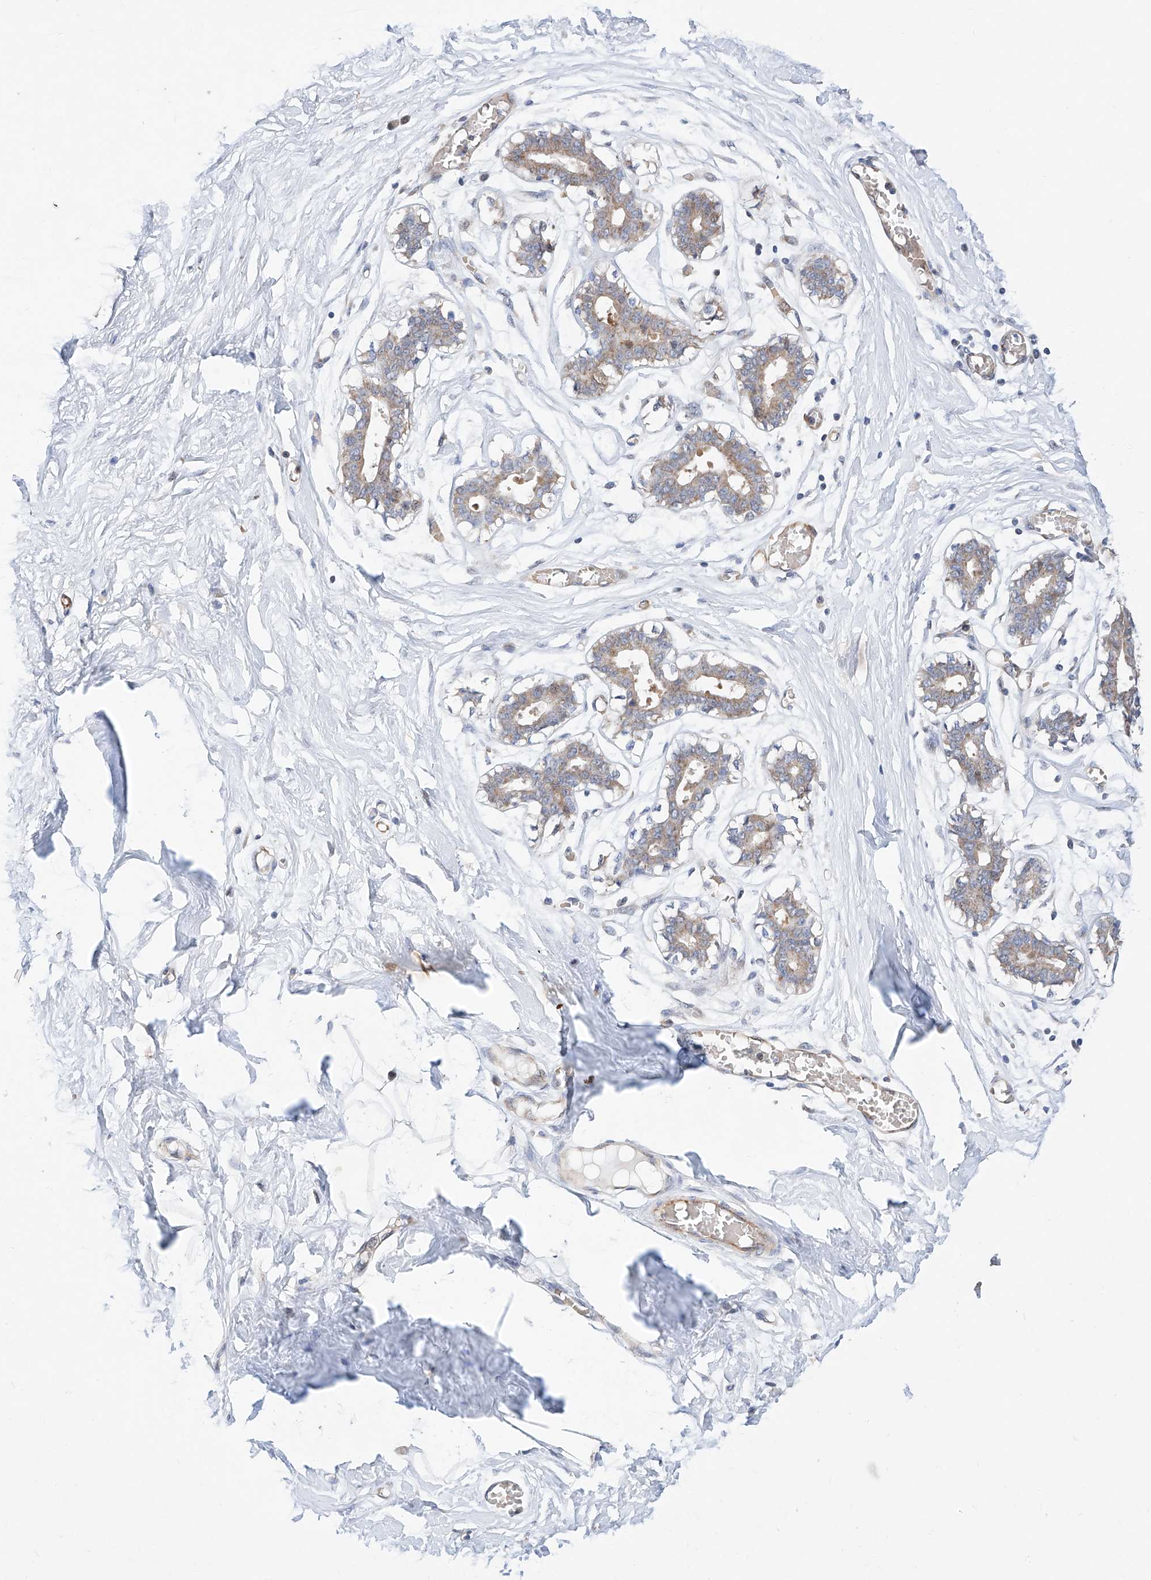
{"staining": {"intensity": "negative", "quantity": "none", "location": "none"}, "tissue": "breast", "cell_type": "Adipocytes", "image_type": "normal", "snomed": [{"axis": "morphology", "description": "Normal tissue, NOS"}, {"axis": "topography", "description": "Breast"}], "caption": "Adipocytes are negative for brown protein staining in unremarkable breast. (Brightfield microscopy of DAB (3,3'-diaminobenzidine) IHC at high magnification).", "gene": "FUCA2", "patient": {"sex": "female", "age": 27}}